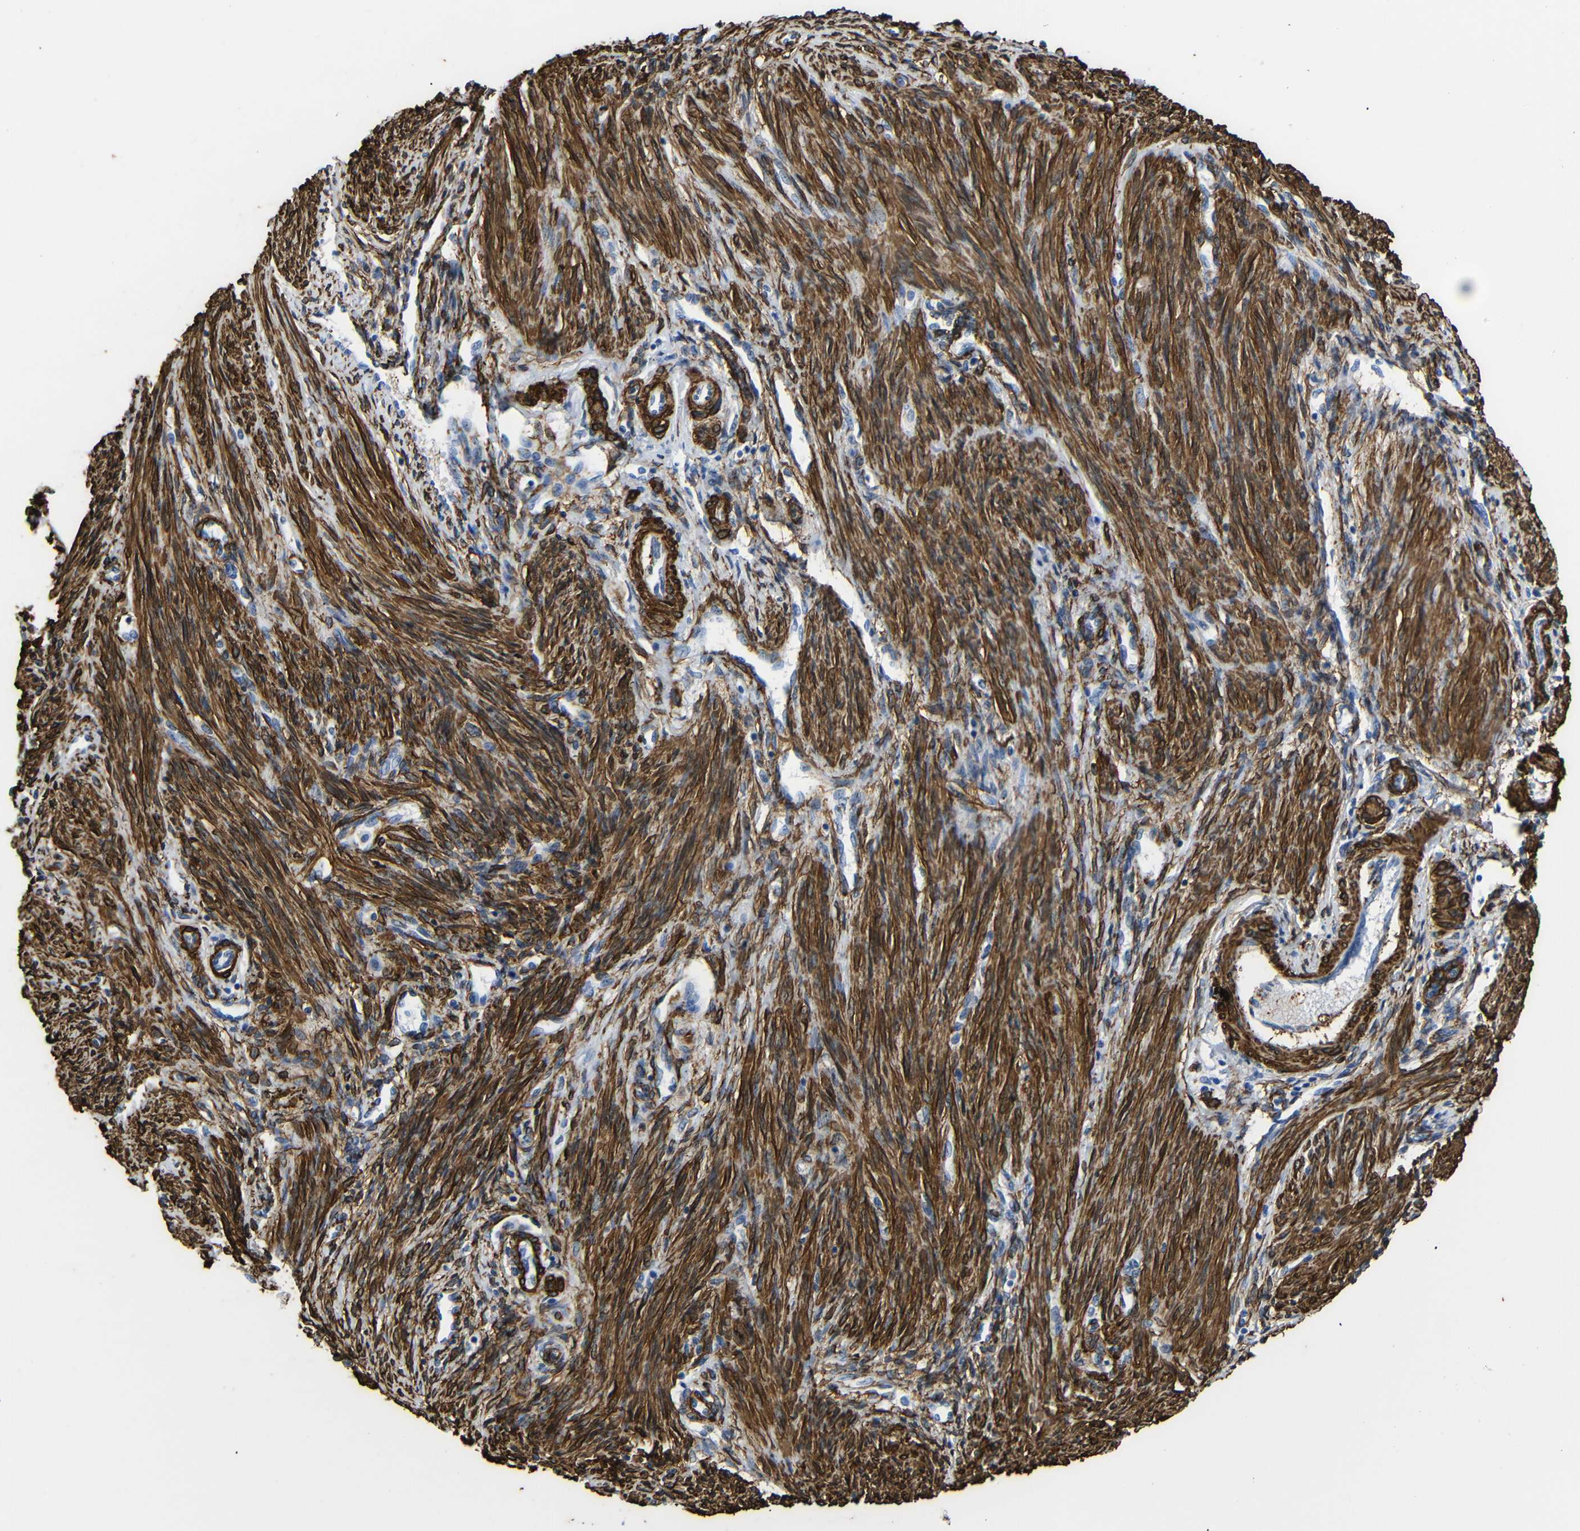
{"staining": {"intensity": "strong", "quantity": "<25%", "location": "cytoplasmic/membranous"}, "tissue": "endometrium", "cell_type": "Cells in endometrial stroma", "image_type": "normal", "snomed": [{"axis": "morphology", "description": "Normal tissue, NOS"}, {"axis": "topography", "description": "Endometrium"}], "caption": "Normal endometrium was stained to show a protein in brown. There is medium levels of strong cytoplasmic/membranous positivity in about <25% of cells in endometrial stroma. (Brightfield microscopy of DAB IHC at high magnification).", "gene": "ACTA2", "patient": {"sex": "female", "age": 42}}